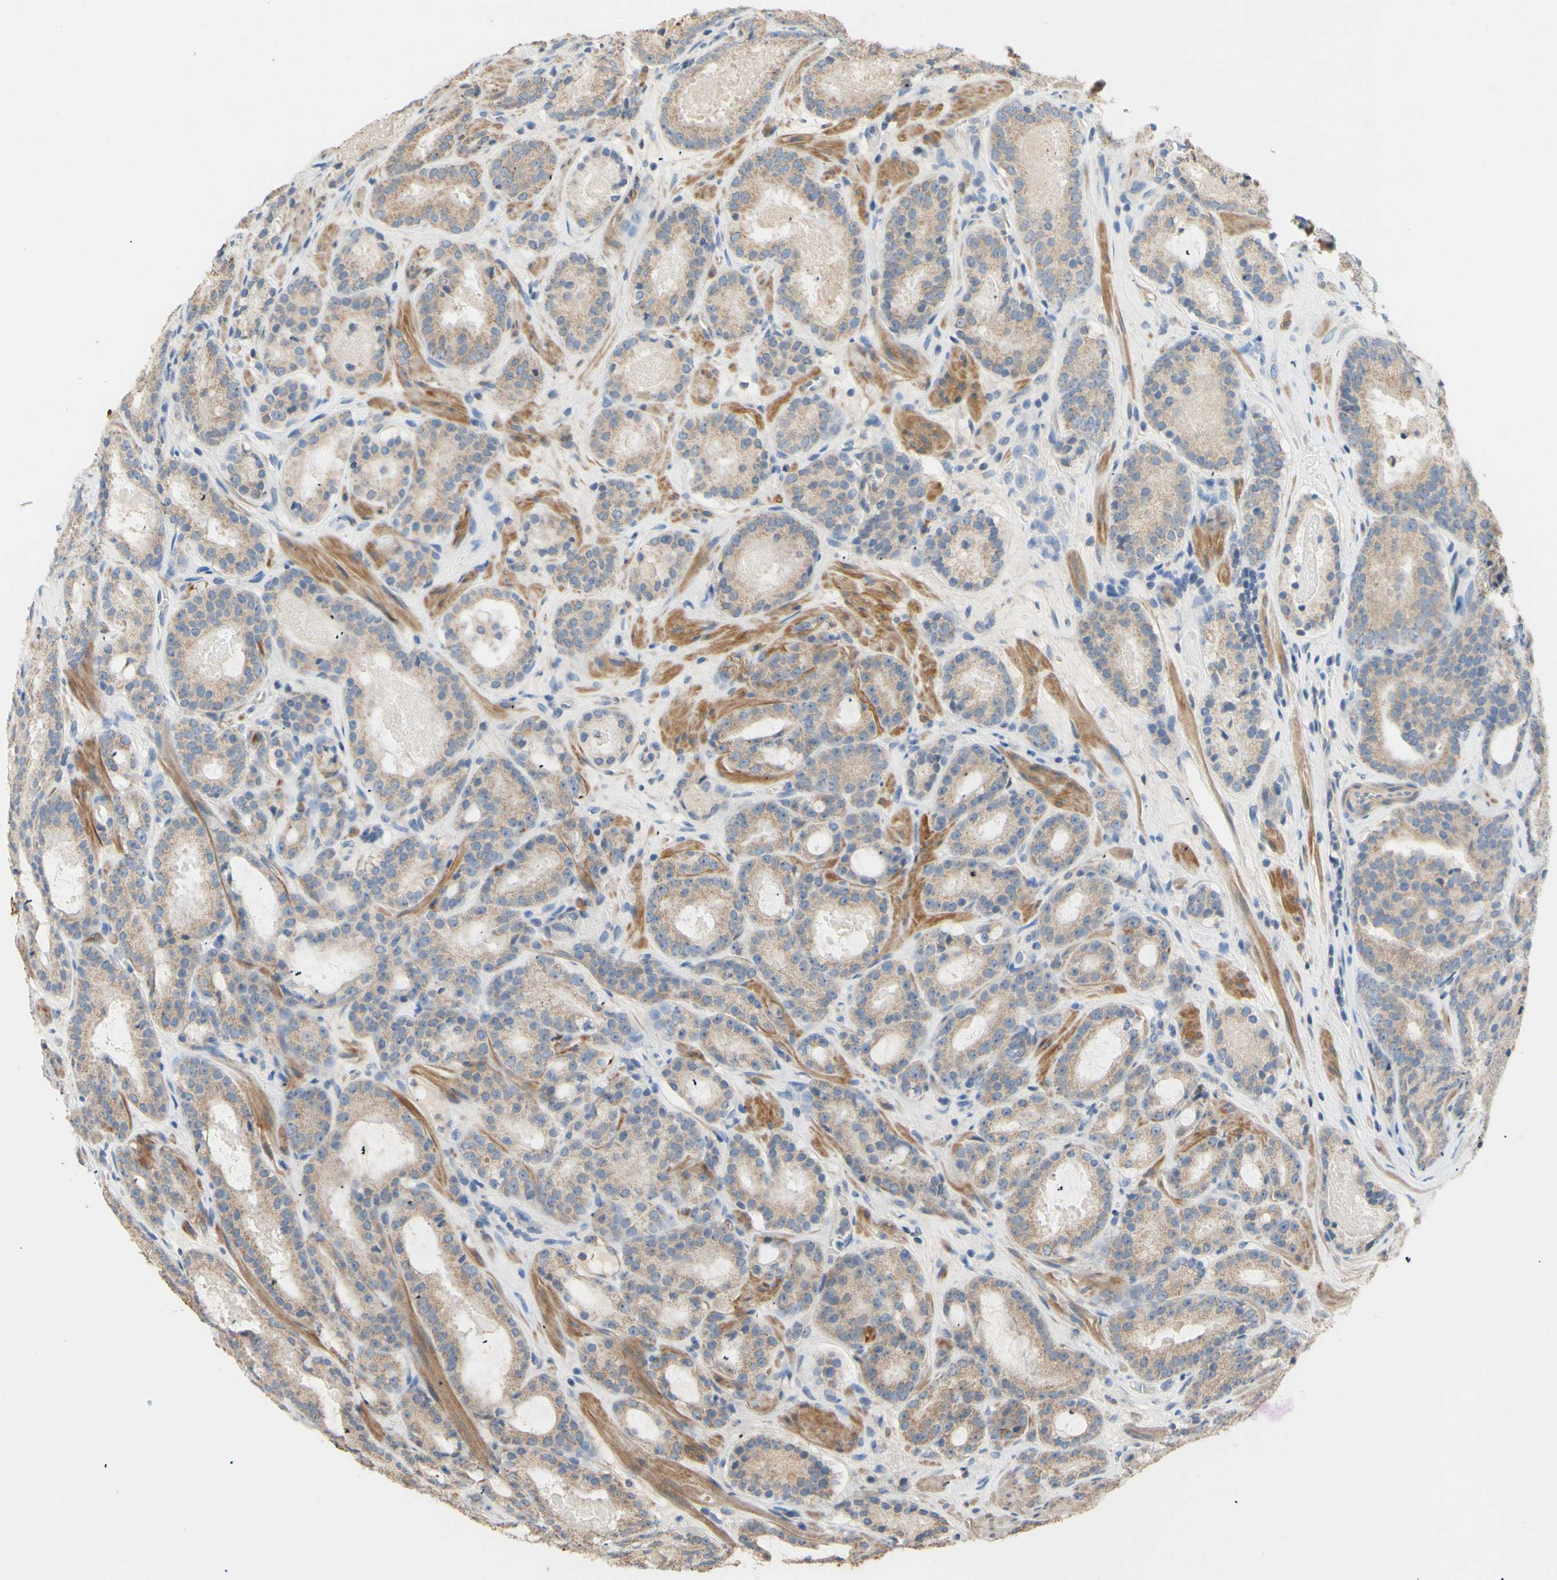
{"staining": {"intensity": "moderate", "quantity": ">75%", "location": "cytoplasmic/membranous"}, "tissue": "prostate cancer", "cell_type": "Tumor cells", "image_type": "cancer", "snomed": [{"axis": "morphology", "description": "Adenocarcinoma, Low grade"}, {"axis": "topography", "description": "Prostate"}], "caption": "DAB immunohistochemical staining of human prostate cancer (low-grade adenocarcinoma) reveals moderate cytoplasmic/membranous protein positivity in approximately >75% of tumor cells. The protein is shown in brown color, while the nuclei are stained blue.", "gene": "PTGIS", "patient": {"sex": "male", "age": 69}}